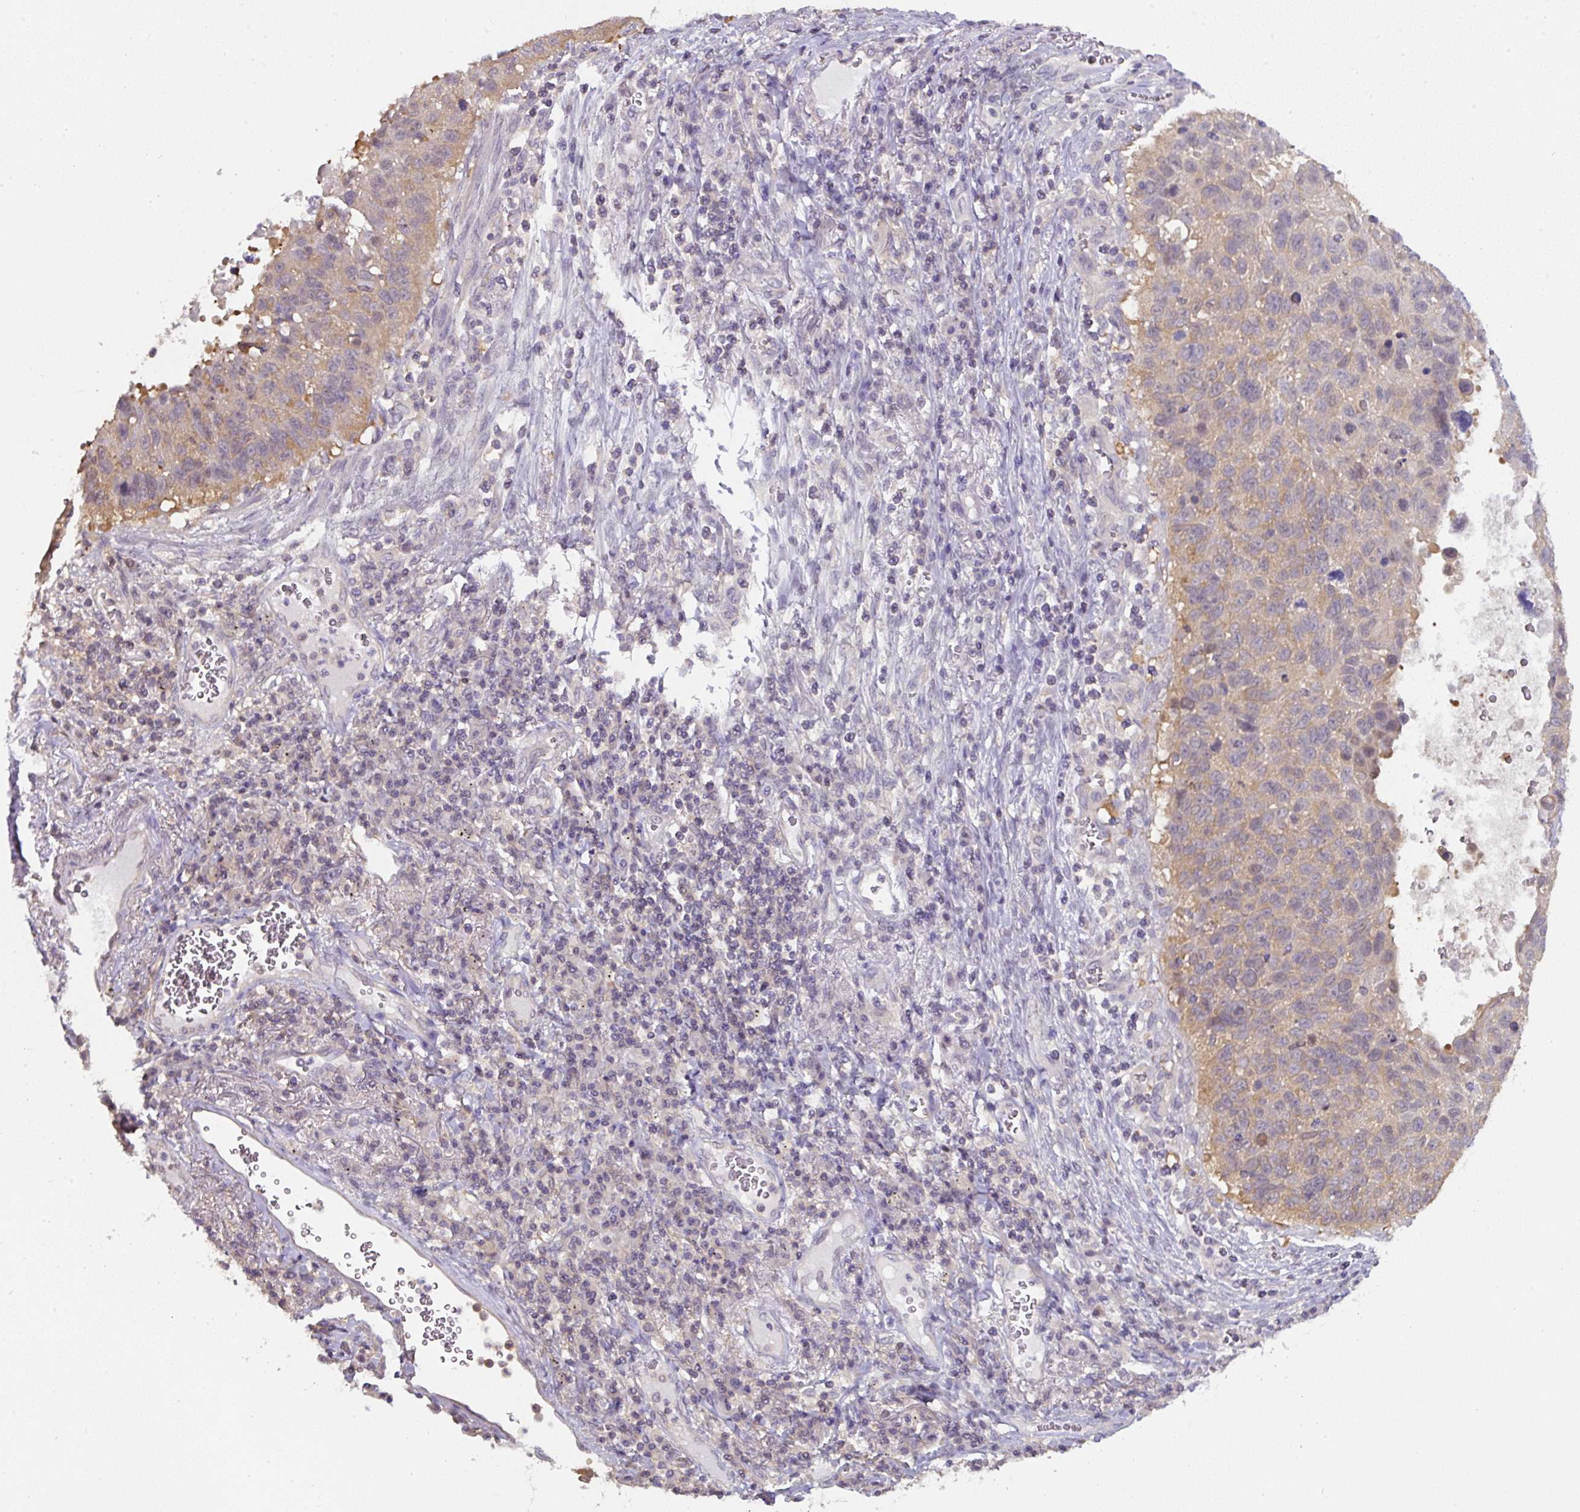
{"staining": {"intensity": "weak", "quantity": "25%-75%", "location": "cytoplasmic/membranous"}, "tissue": "lung cancer", "cell_type": "Tumor cells", "image_type": "cancer", "snomed": [{"axis": "morphology", "description": "Squamous cell carcinoma, NOS"}, {"axis": "topography", "description": "Lung"}], "caption": "Lung squamous cell carcinoma tissue exhibits weak cytoplasmic/membranous positivity in approximately 25%-75% of tumor cells", "gene": "ST13", "patient": {"sex": "male", "age": 66}}